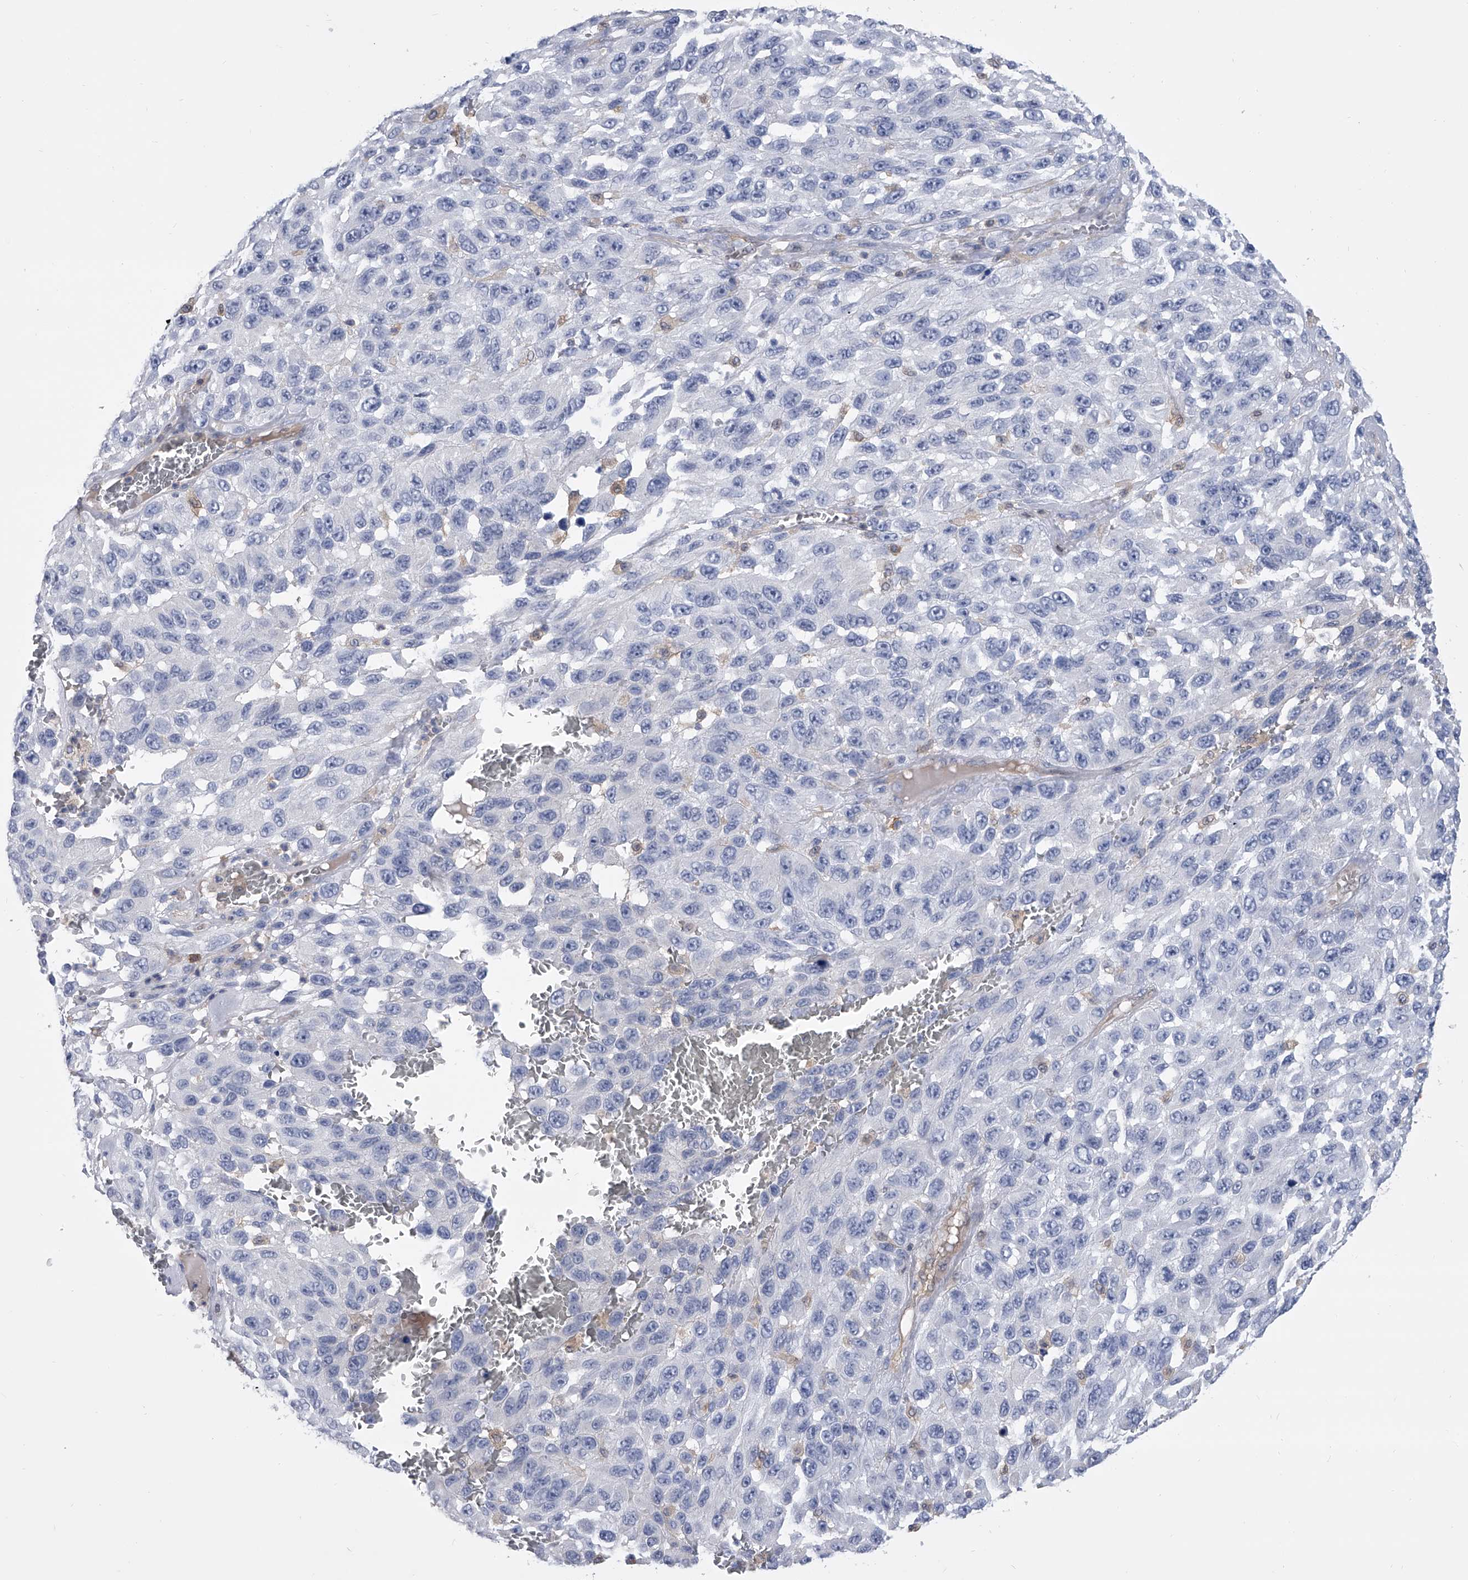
{"staining": {"intensity": "negative", "quantity": "none", "location": "none"}, "tissue": "melanoma", "cell_type": "Tumor cells", "image_type": "cancer", "snomed": [{"axis": "morphology", "description": "Malignant melanoma, NOS"}, {"axis": "topography", "description": "Skin"}], "caption": "Immunohistochemistry (IHC) image of human malignant melanoma stained for a protein (brown), which shows no expression in tumor cells.", "gene": "SERPINB9", "patient": {"sex": "female", "age": 96}}